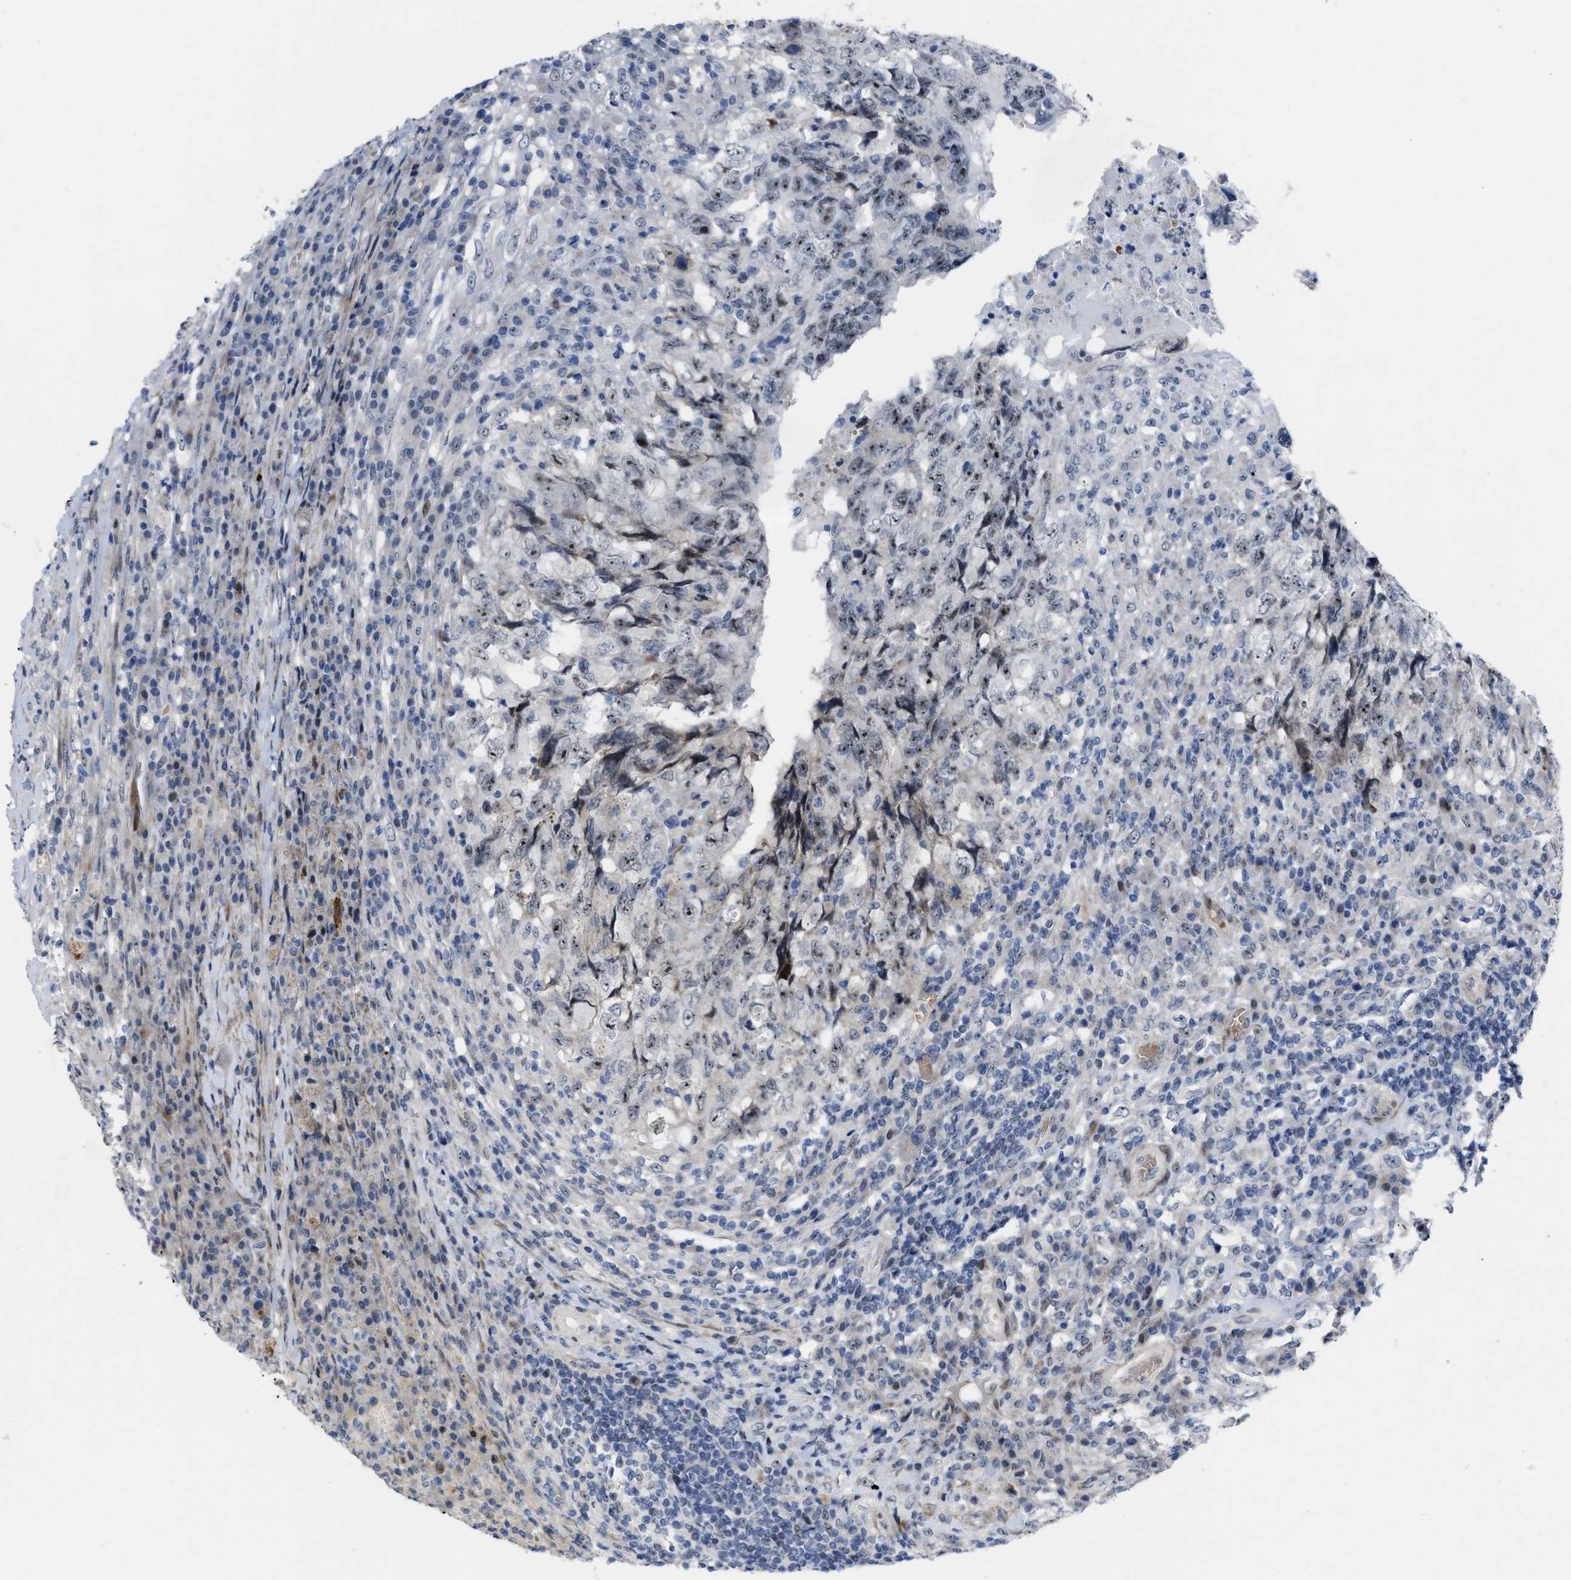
{"staining": {"intensity": "moderate", "quantity": ">75%", "location": "nuclear"}, "tissue": "testis cancer", "cell_type": "Tumor cells", "image_type": "cancer", "snomed": [{"axis": "morphology", "description": "Necrosis, NOS"}, {"axis": "morphology", "description": "Carcinoma, Embryonal, NOS"}, {"axis": "topography", "description": "Testis"}], "caption": "Tumor cells exhibit moderate nuclear expression in about >75% of cells in testis embryonal carcinoma.", "gene": "POLR1F", "patient": {"sex": "male", "age": 19}}